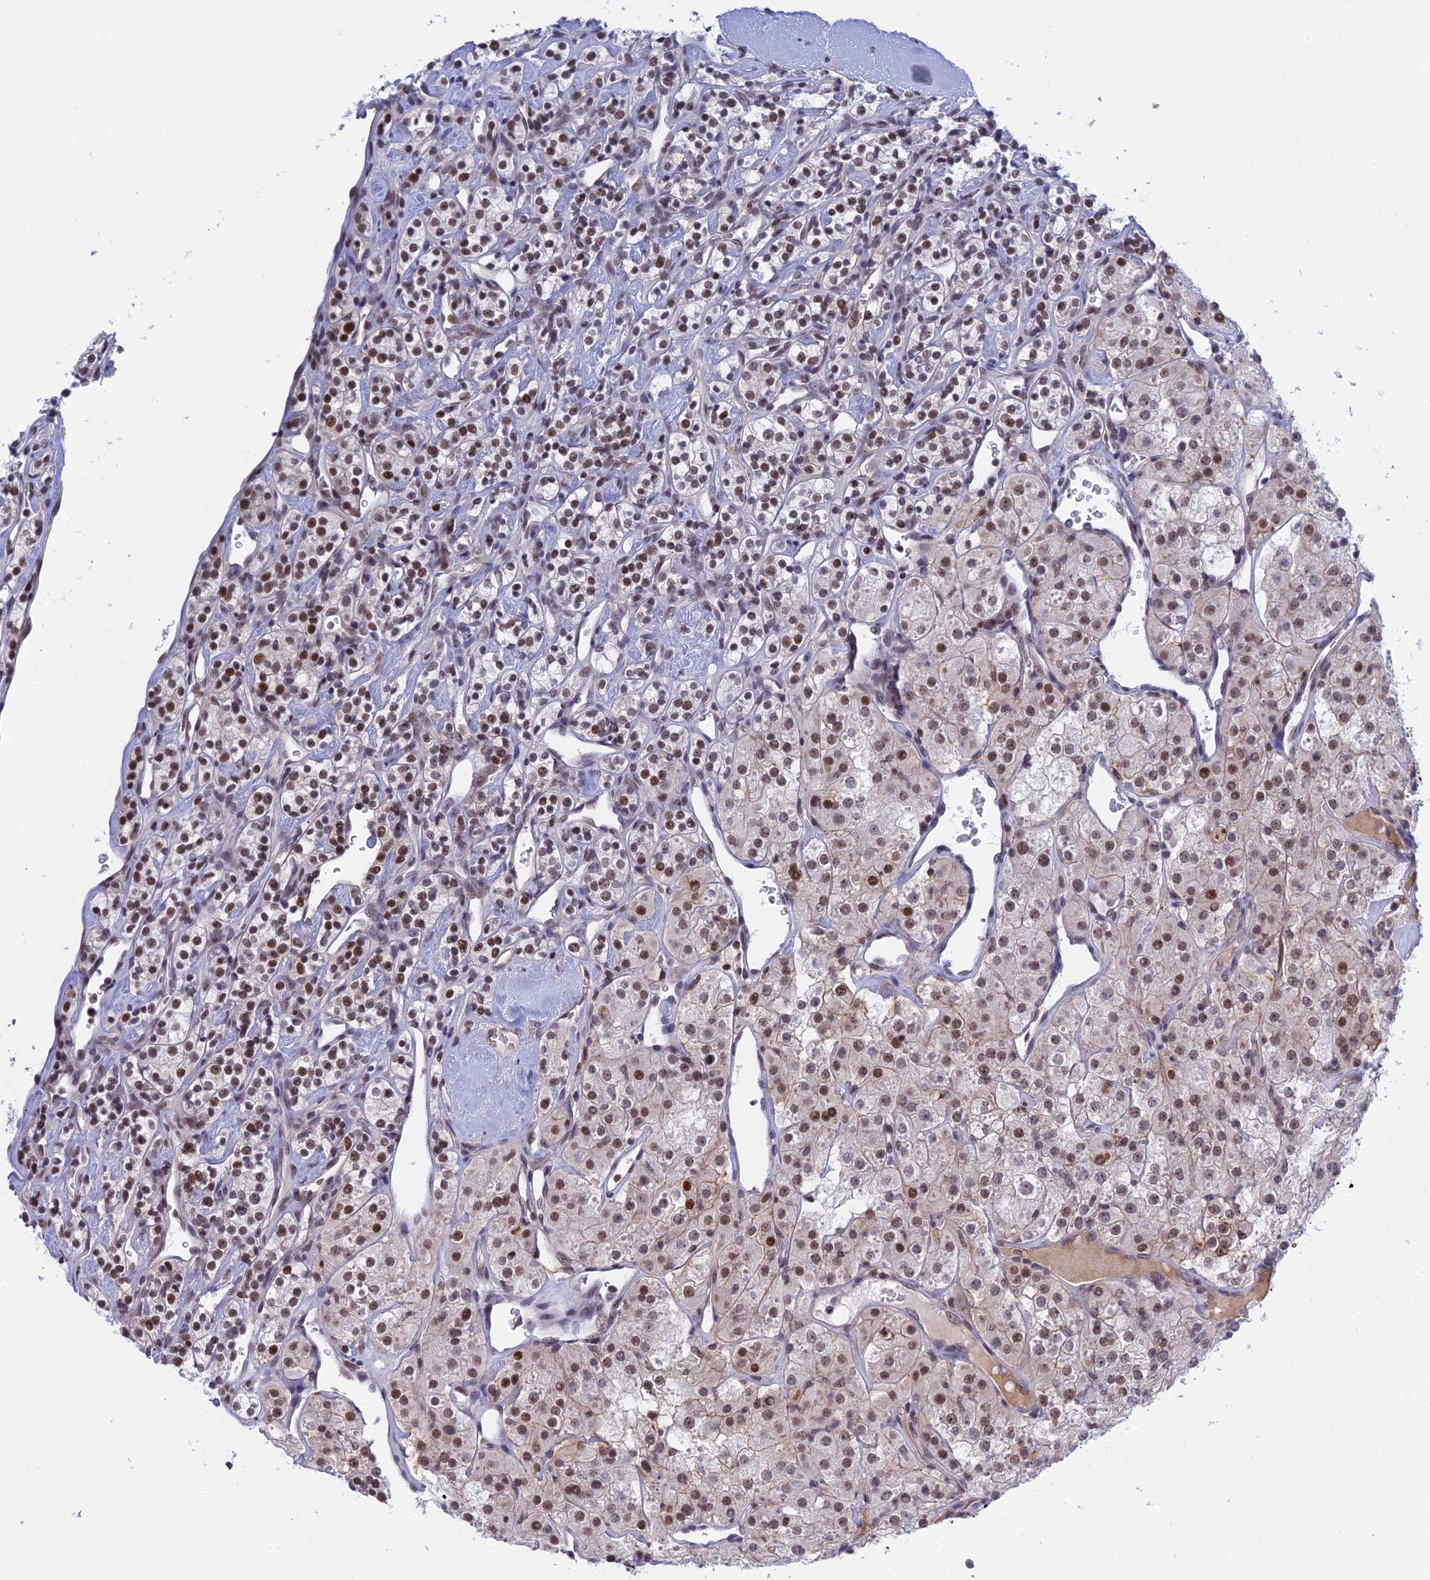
{"staining": {"intensity": "moderate", "quantity": ">75%", "location": "nuclear"}, "tissue": "renal cancer", "cell_type": "Tumor cells", "image_type": "cancer", "snomed": [{"axis": "morphology", "description": "Adenocarcinoma, NOS"}, {"axis": "topography", "description": "Kidney"}], "caption": "The photomicrograph reveals immunohistochemical staining of renal adenocarcinoma. There is moderate nuclear staining is present in about >75% of tumor cells.", "gene": "TCEA1", "patient": {"sex": "male", "age": 77}}